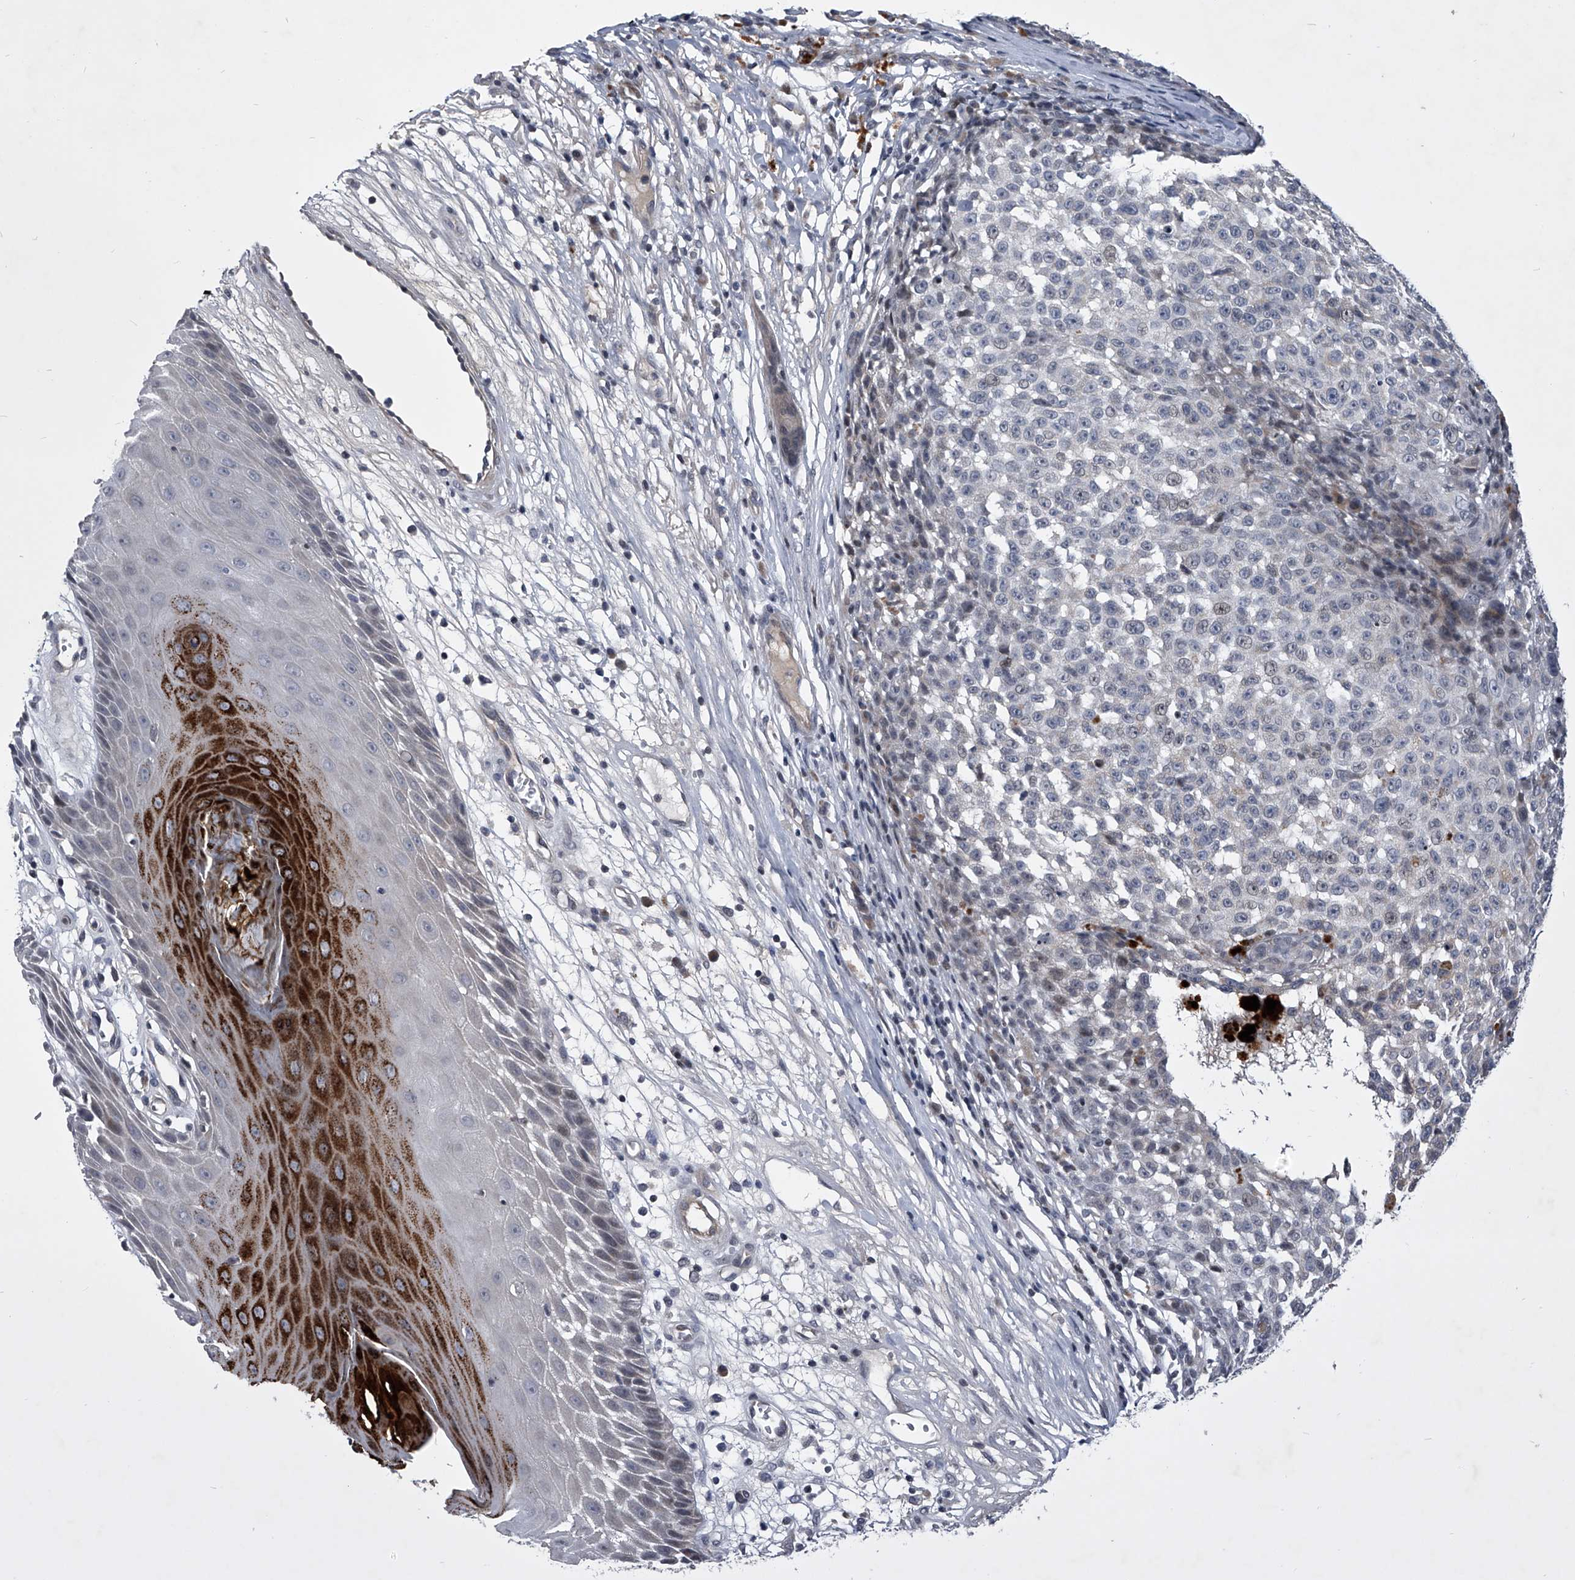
{"staining": {"intensity": "negative", "quantity": "none", "location": "none"}, "tissue": "melanoma", "cell_type": "Tumor cells", "image_type": "cancer", "snomed": [{"axis": "morphology", "description": "Malignant melanoma, NOS"}, {"axis": "topography", "description": "Skin"}], "caption": "A photomicrograph of human melanoma is negative for staining in tumor cells.", "gene": "ZNF76", "patient": {"sex": "female", "age": 82}}